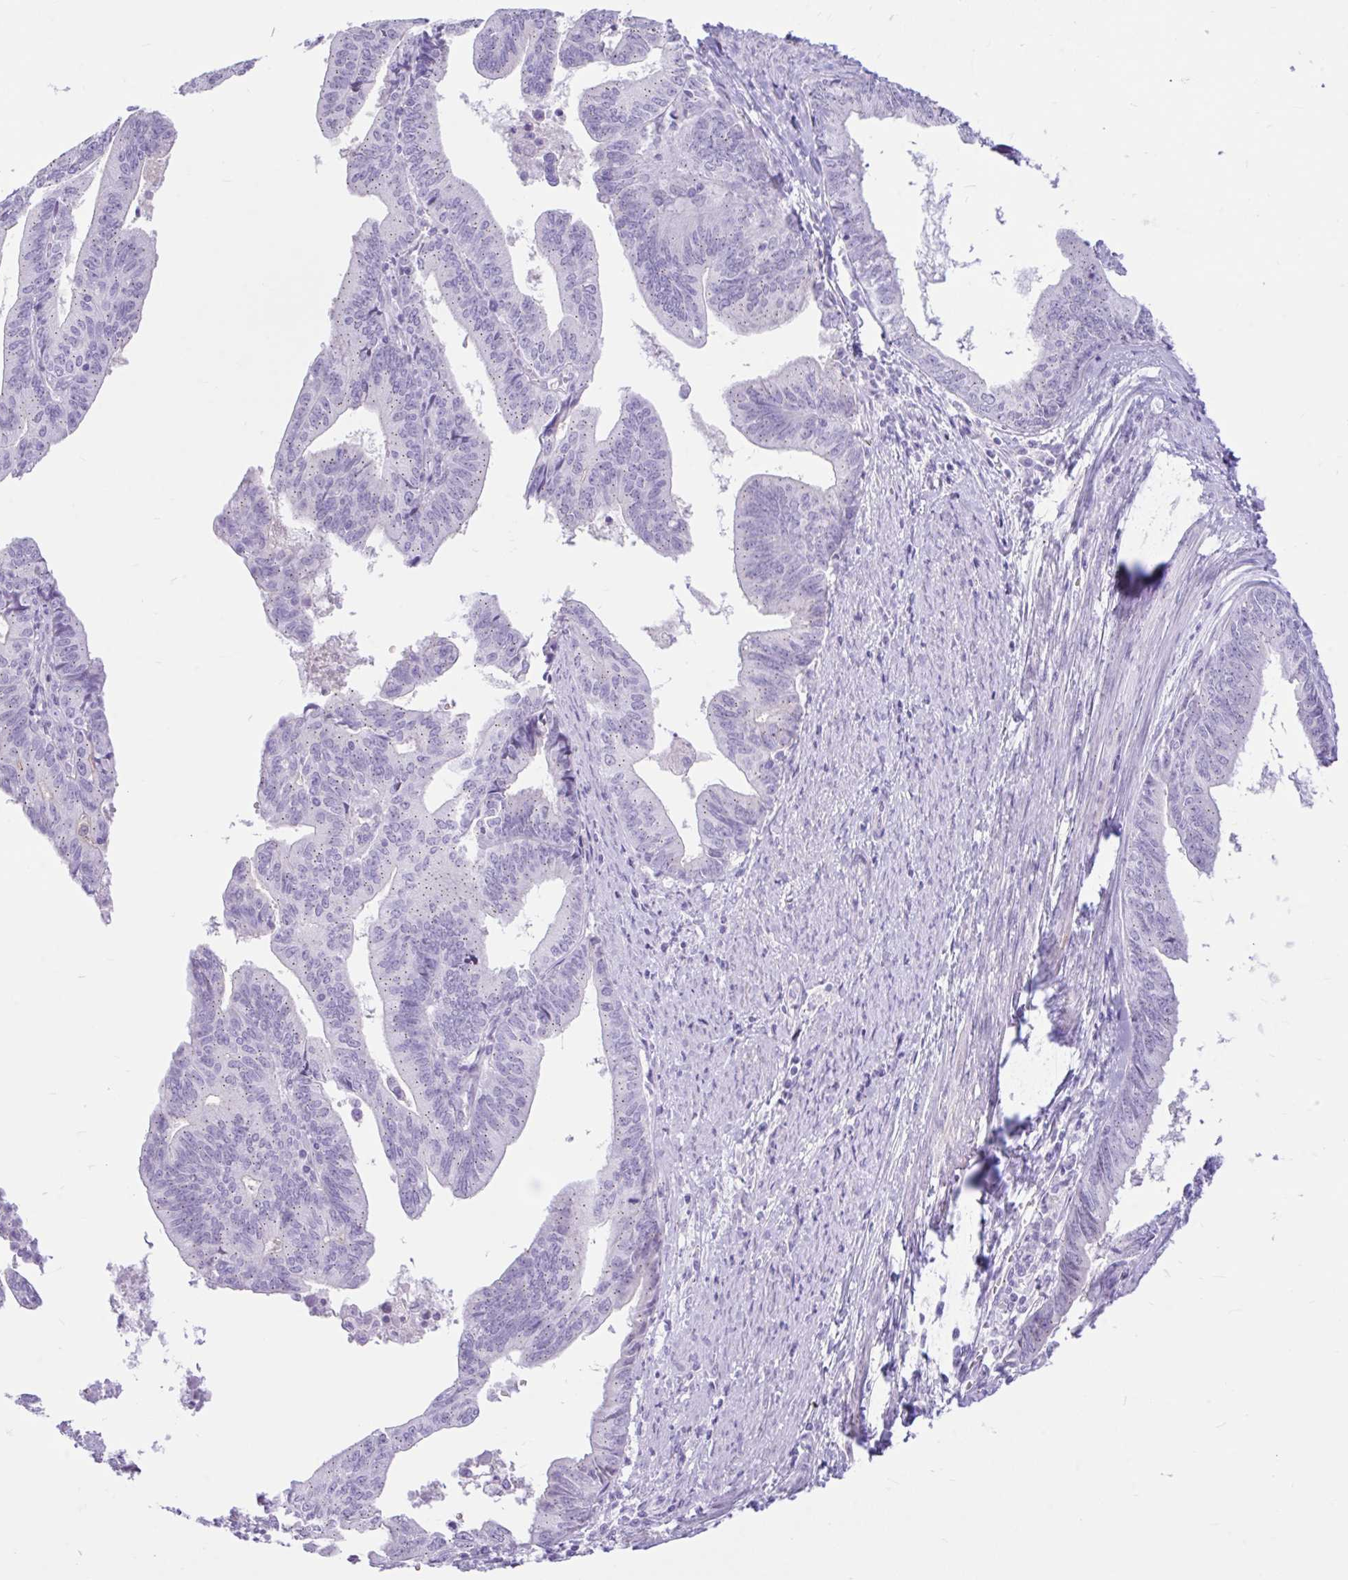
{"staining": {"intensity": "negative", "quantity": "none", "location": "none"}, "tissue": "endometrial cancer", "cell_type": "Tumor cells", "image_type": "cancer", "snomed": [{"axis": "morphology", "description": "Adenocarcinoma, NOS"}, {"axis": "topography", "description": "Endometrium"}], "caption": "Photomicrograph shows no protein positivity in tumor cells of endometrial adenocarcinoma tissue. (IHC, brightfield microscopy, high magnification).", "gene": "REEP1", "patient": {"sex": "female", "age": 65}}